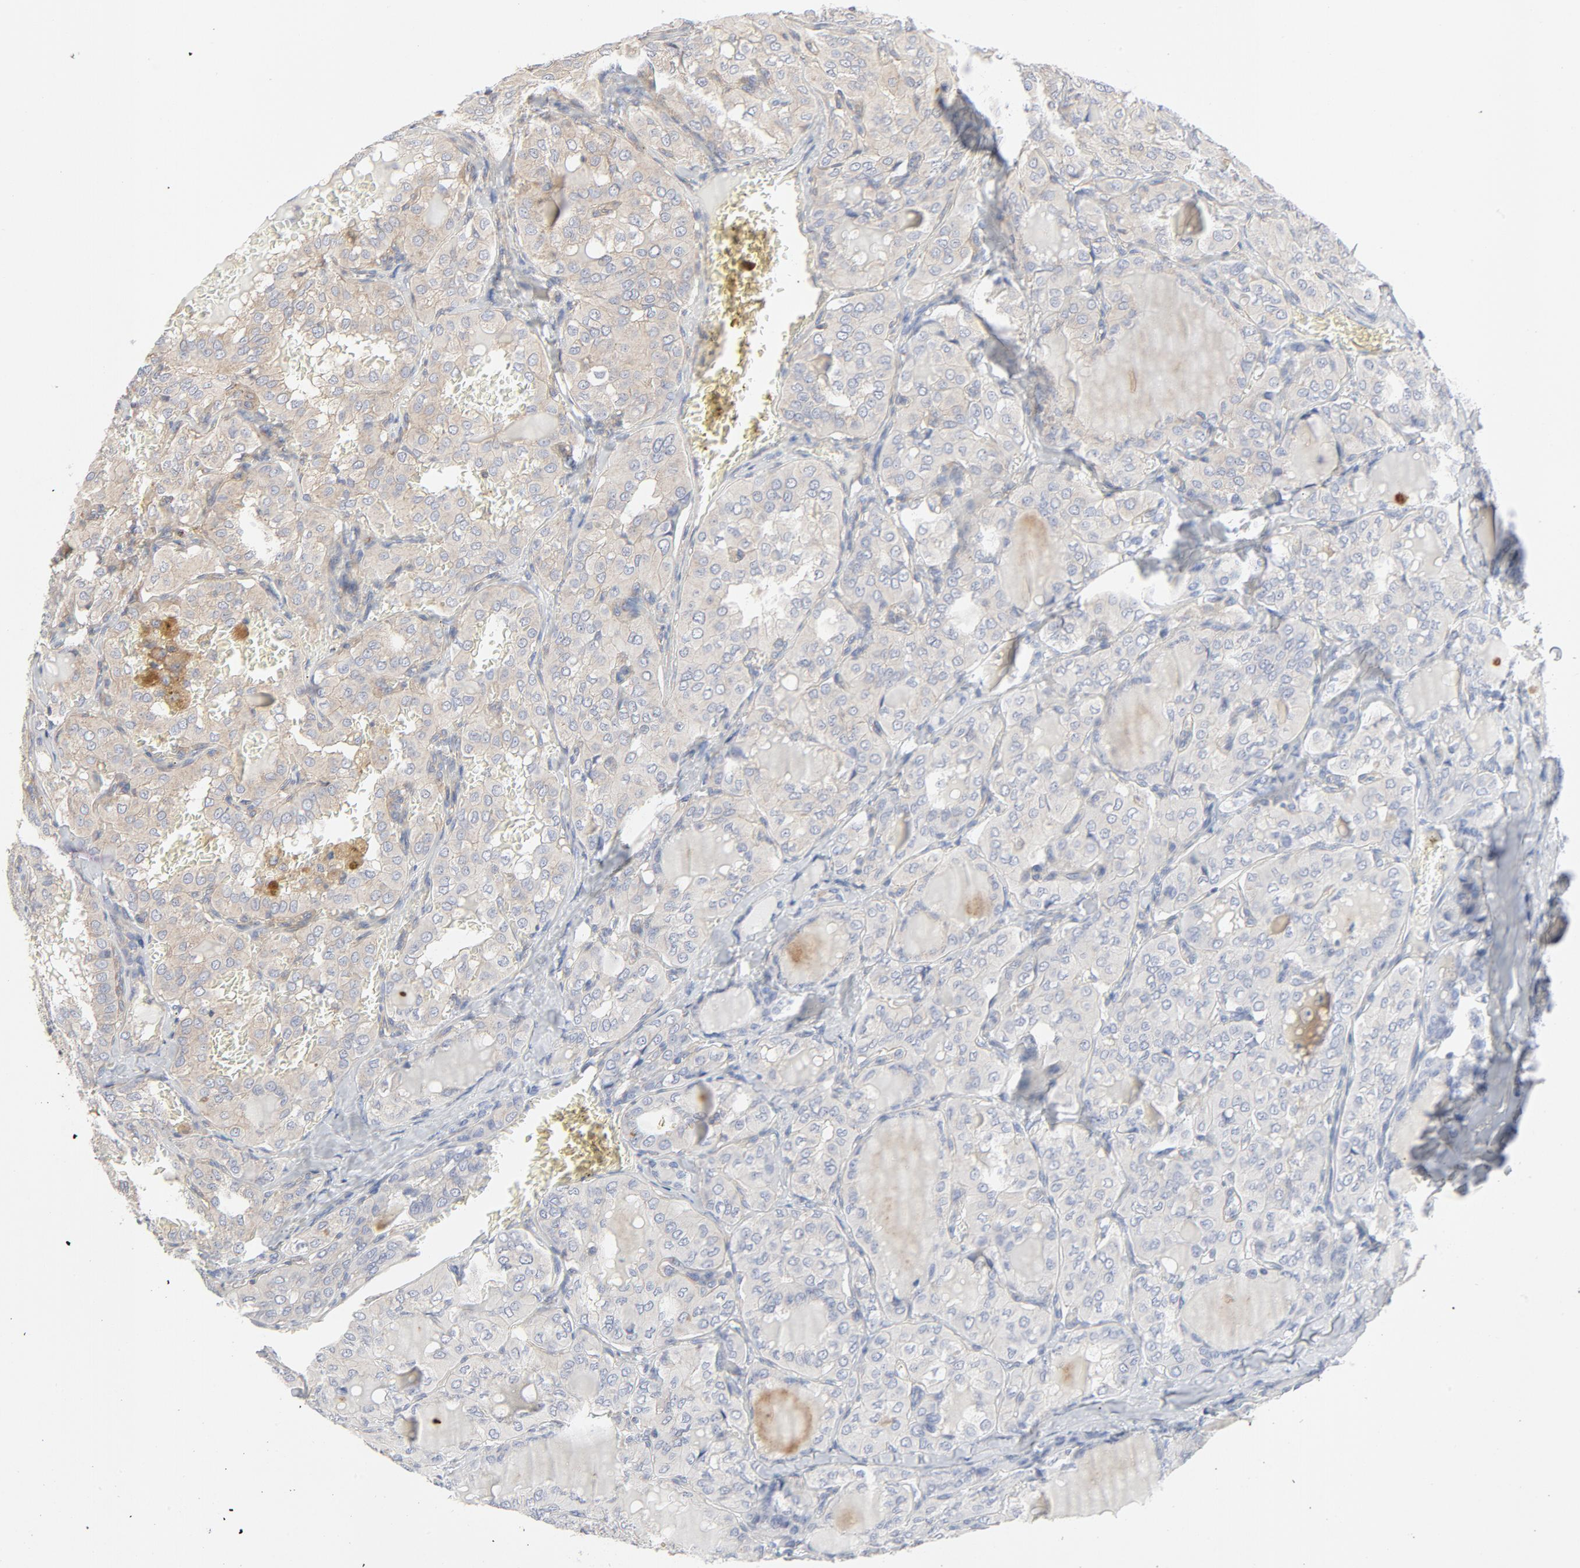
{"staining": {"intensity": "weak", "quantity": "25%-75%", "location": "cytoplasmic/membranous"}, "tissue": "thyroid cancer", "cell_type": "Tumor cells", "image_type": "cancer", "snomed": [{"axis": "morphology", "description": "Papillary adenocarcinoma, NOS"}, {"axis": "topography", "description": "Thyroid gland"}], "caption": "A brown stain shows weak cytoplasmic/membranous staining of a protein in human thyroid papillary adenocarcinoma tumor cells.", "gene": "RABEP1", "patient": {"sex": "male", "age": 20}}